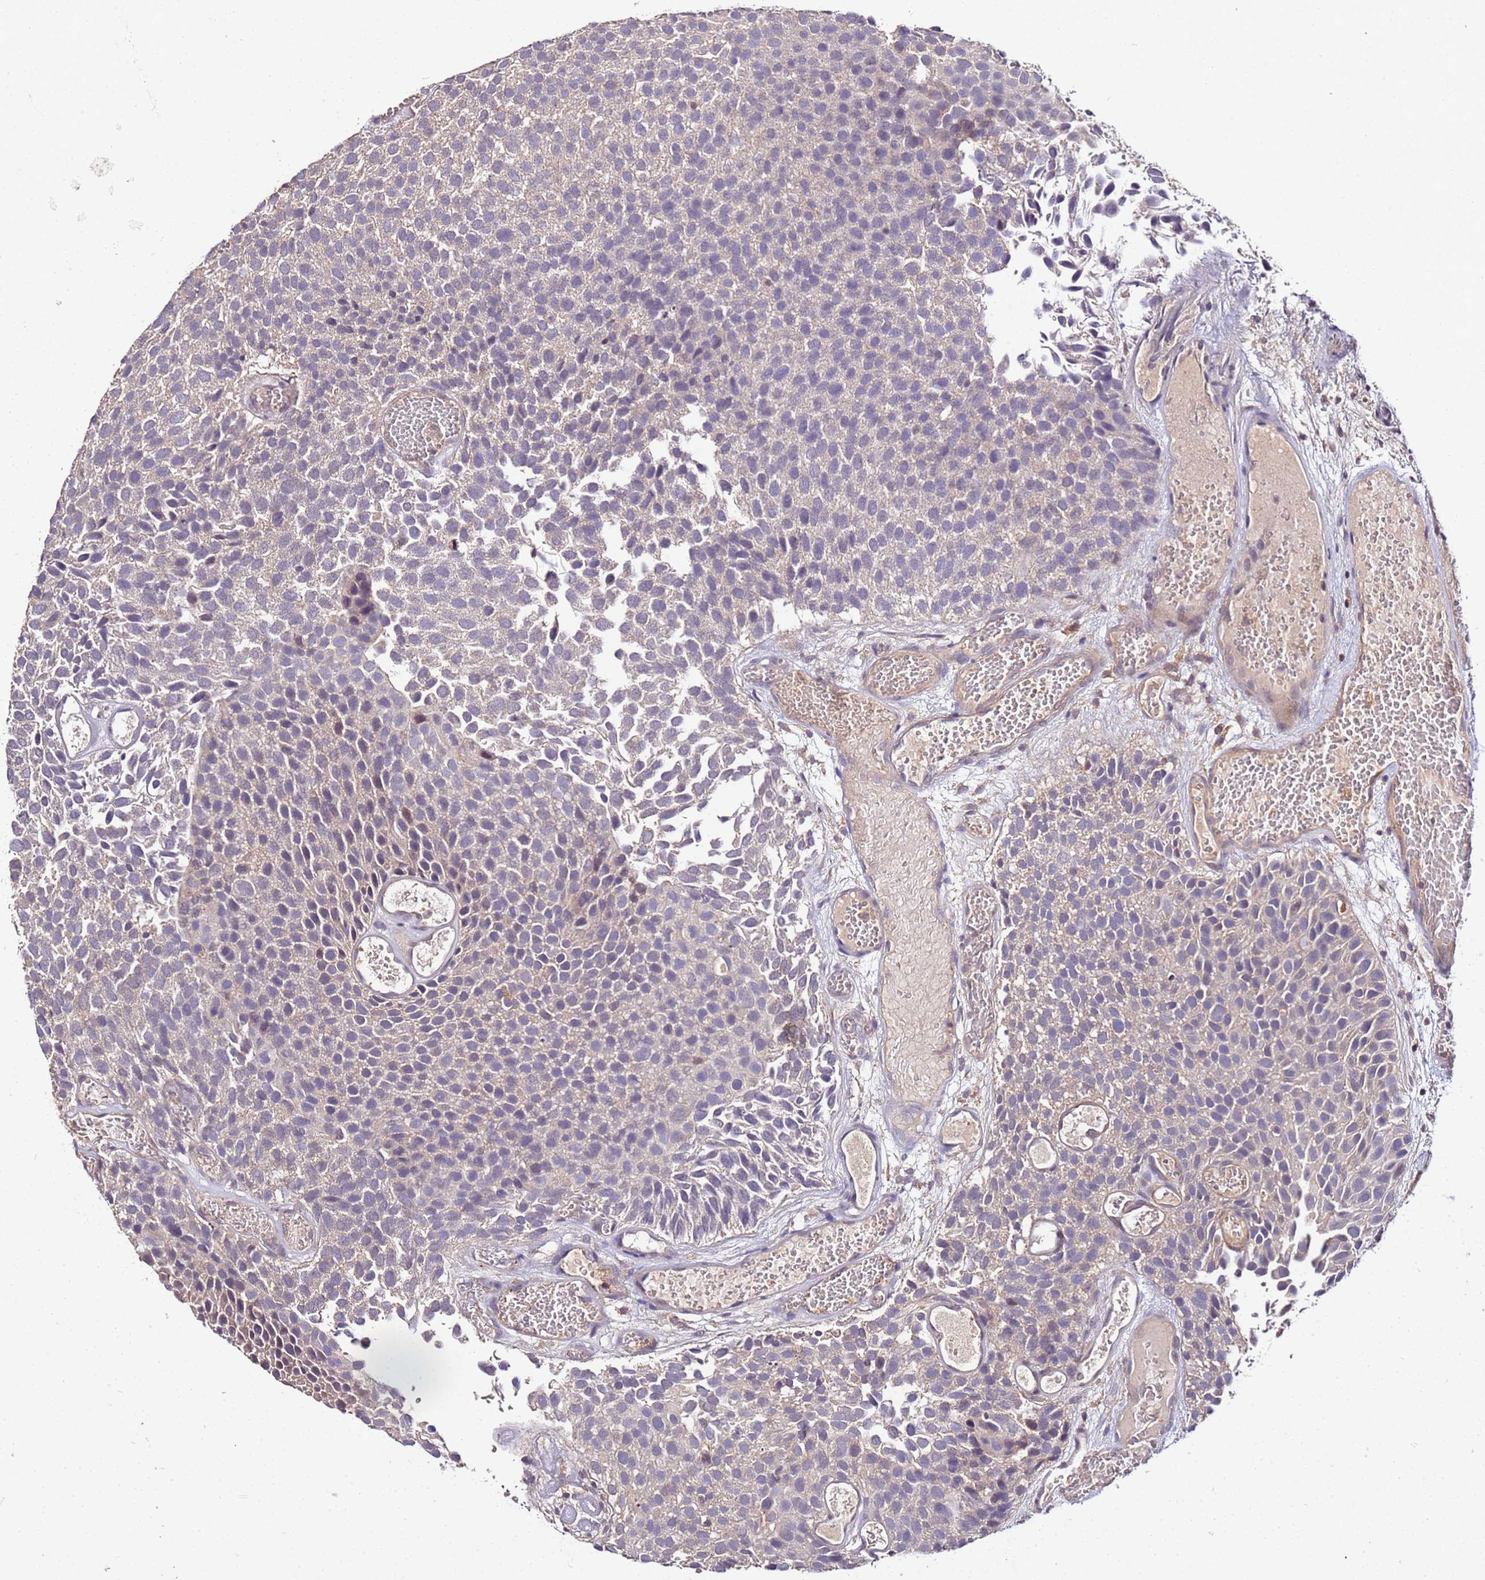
{"staining": {"intensity": "negative", "quantity": "none", "location": "none"}, "tissue": "urothelial cancer", "cell_type": "Tumor cells", "image_type": "cancer", "snomed": [{"axis": "morphology", "description": "Urothelial carcinoma, Low grade"}, {"axis": "topography", "description": "Urinary bladder"}], "caption": "Tumor cells are negative for protein expression in human urothelial cancer.", "gene": "GSPT2", "patient": {"sex": "male", "age": 89}}